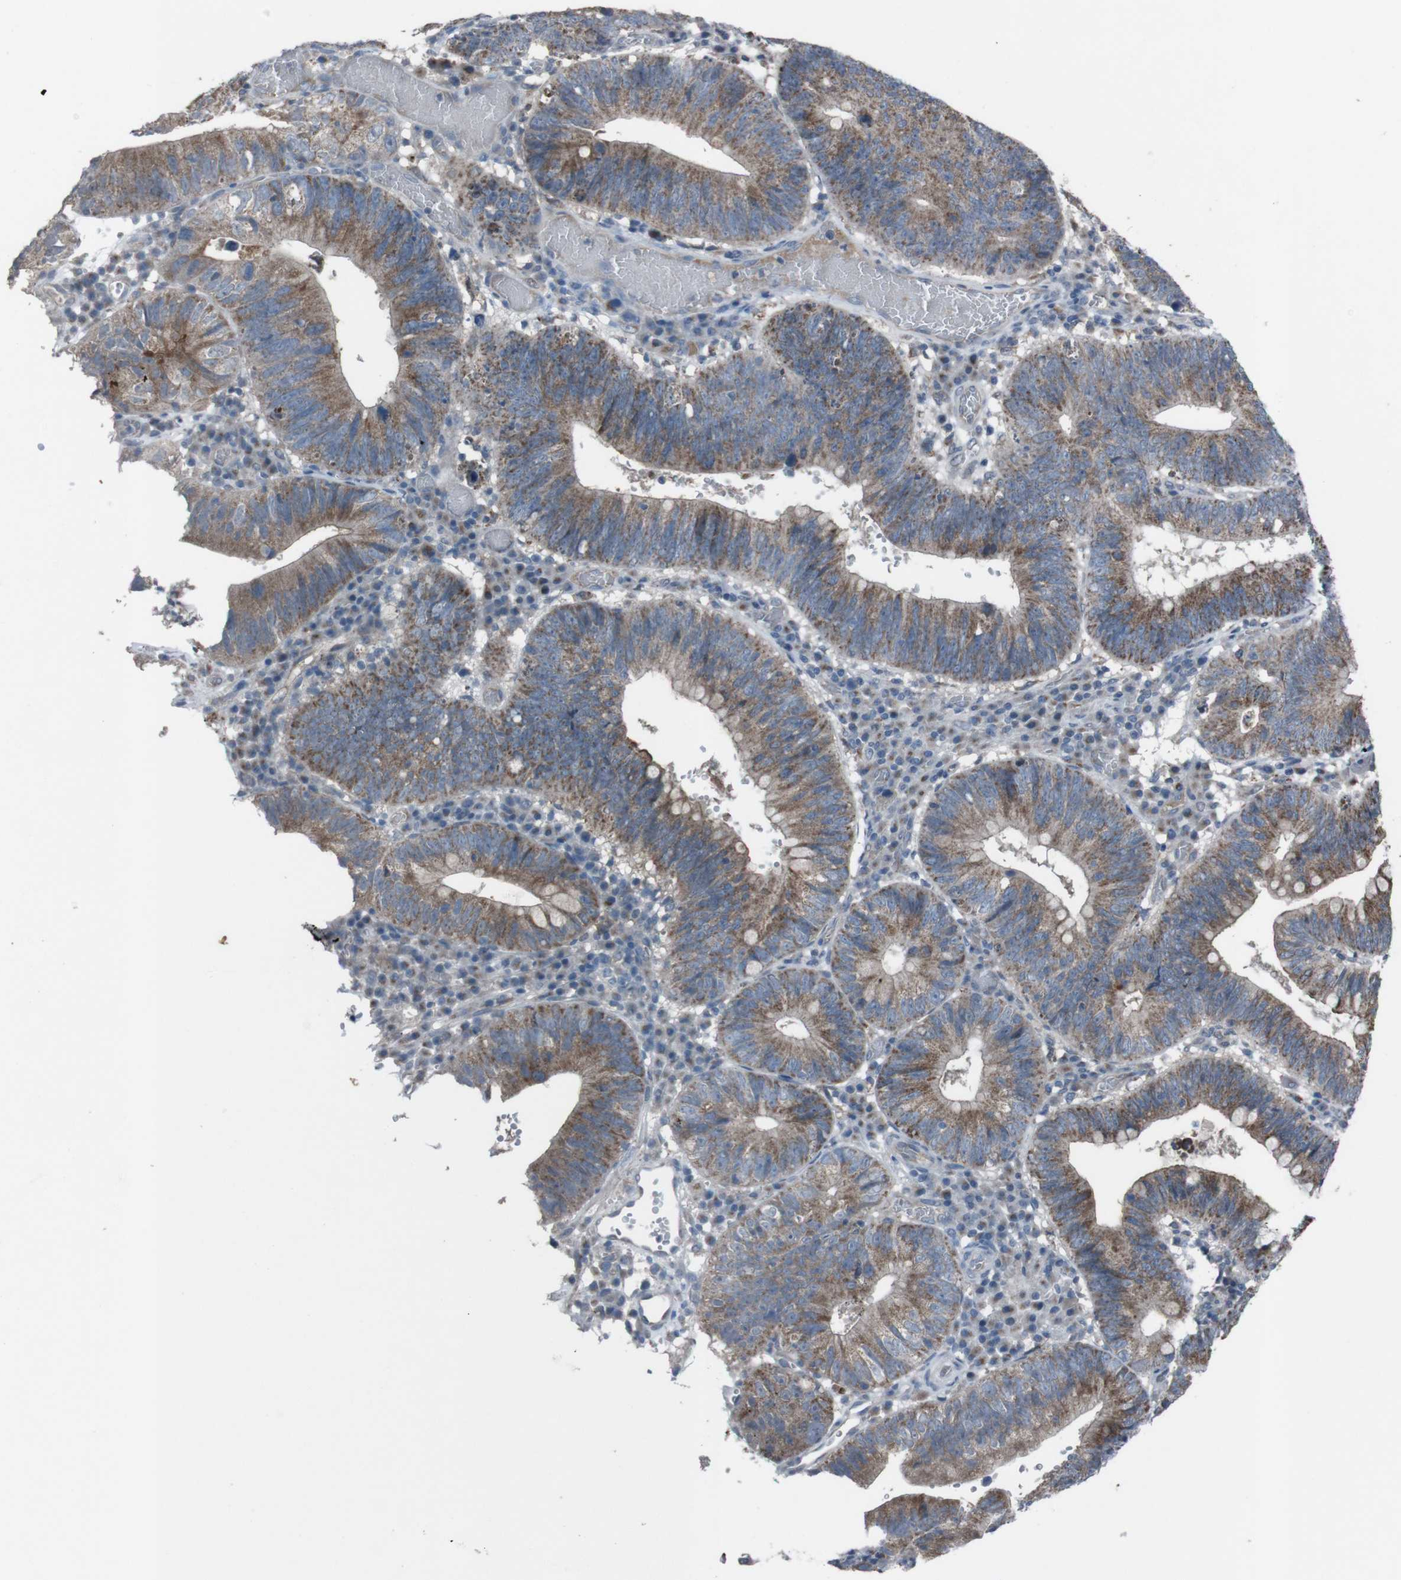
{"staining": {"intensity": "moderate", "quantity": ">75%", "location": "cytoplasmic/membranous"}, "tissue": "stomach cancer", "cell_type": "Tumor cells", "image_type": "cancer", "snomed": [{"axis": "morphology", "description": "Adenocarcinoma, NOS"}, {"axis": "topography", "description": "Stomach"}], "caption": "This micrograph displays stomach cancer (adenocarcinoma) stained with IHC to label a protein in brown. The cytoplasmic/membranous of tumor cells show moderate positivity for the protein. Nuclei are counter-stained blue.", "gene": "EFNA5", "patient": {"sex": "male", "age": 59}}